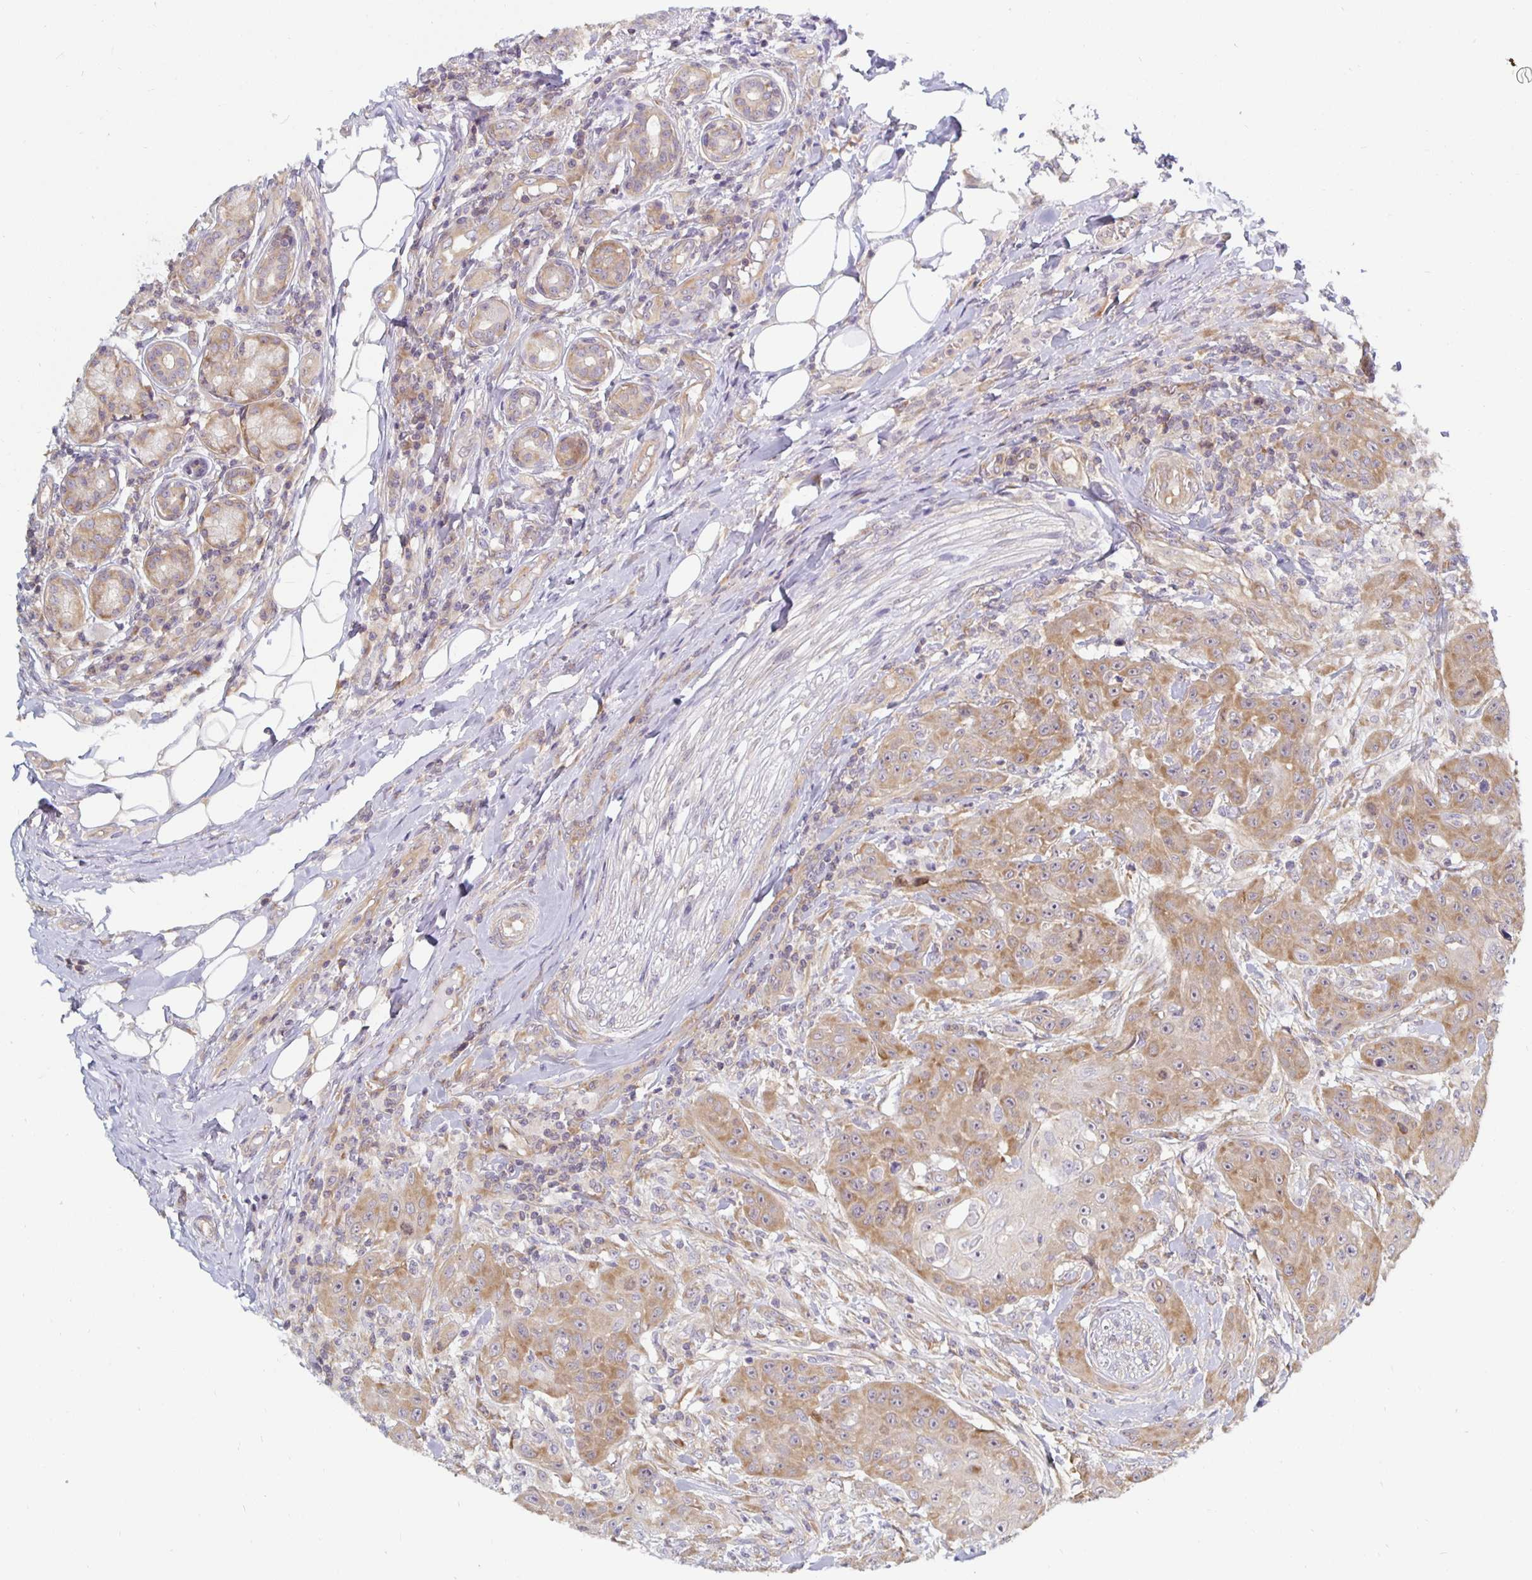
{"staining": {"intensity": "moderate", "quantity": "25%-75%", "location": "cytoplasmic/membranous"}, "tissue": "head and neck cancer", "cell_type": "Tumor cells", "image_type": "cancer", "snomed": [{"axis": "morphology", "description": "Normal tissue, NOS"}, {"axis": "morphology", "description": "Squamous cell carcinoma, NOS"}, {"axis": "topography", "description": "Oral tissue"}, {"axis": "topography", "description": "Head-Neck"}], "caption": "Human head and neck cancer stained with a protein marker reveals moderate staining in tumor cells.", "gene": "PDAP1", "patient": {"sex": "female", "age": 55}}